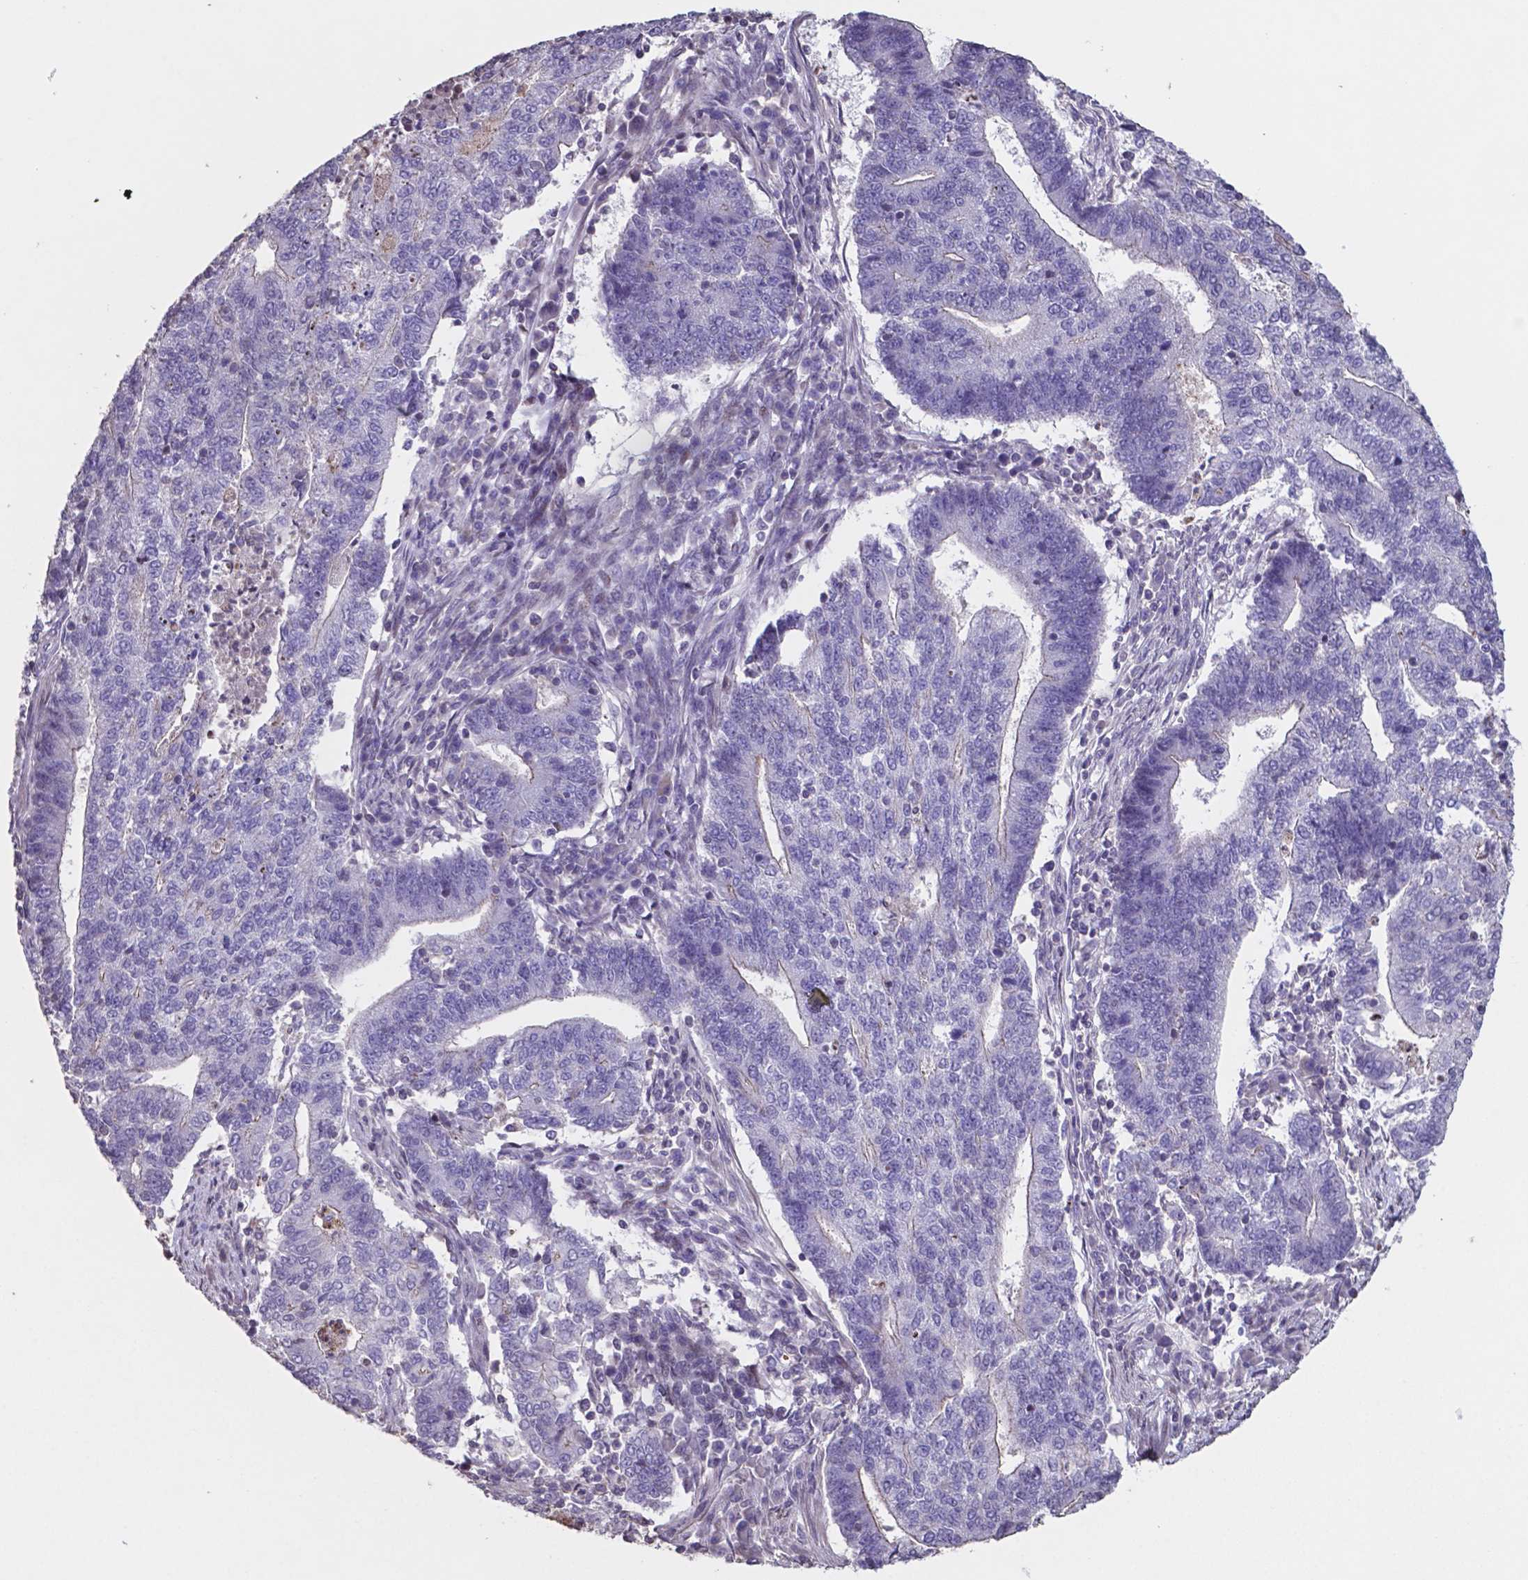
{"staining": {"intensity": "negative", "quantity": "none", "location": "none"}, "tissue": "endometrial cancer", "cell_type": "Tumor cells", "image_type": "cancer", "snomed": [{"axis": "morphology", "description": "Adenocarcinoma, NOS"}, {"axis": "topography", "description": "Uterus"}, {"axis": "topography", "description": "Endometrium"}], "caption": "Immunohistochemical staining of human endometrial cancer (adenocarcinoma) shows no significant staining in tumor cells.", "gene": "MLC1", "patient": {"sex": "female", "age": 54}}